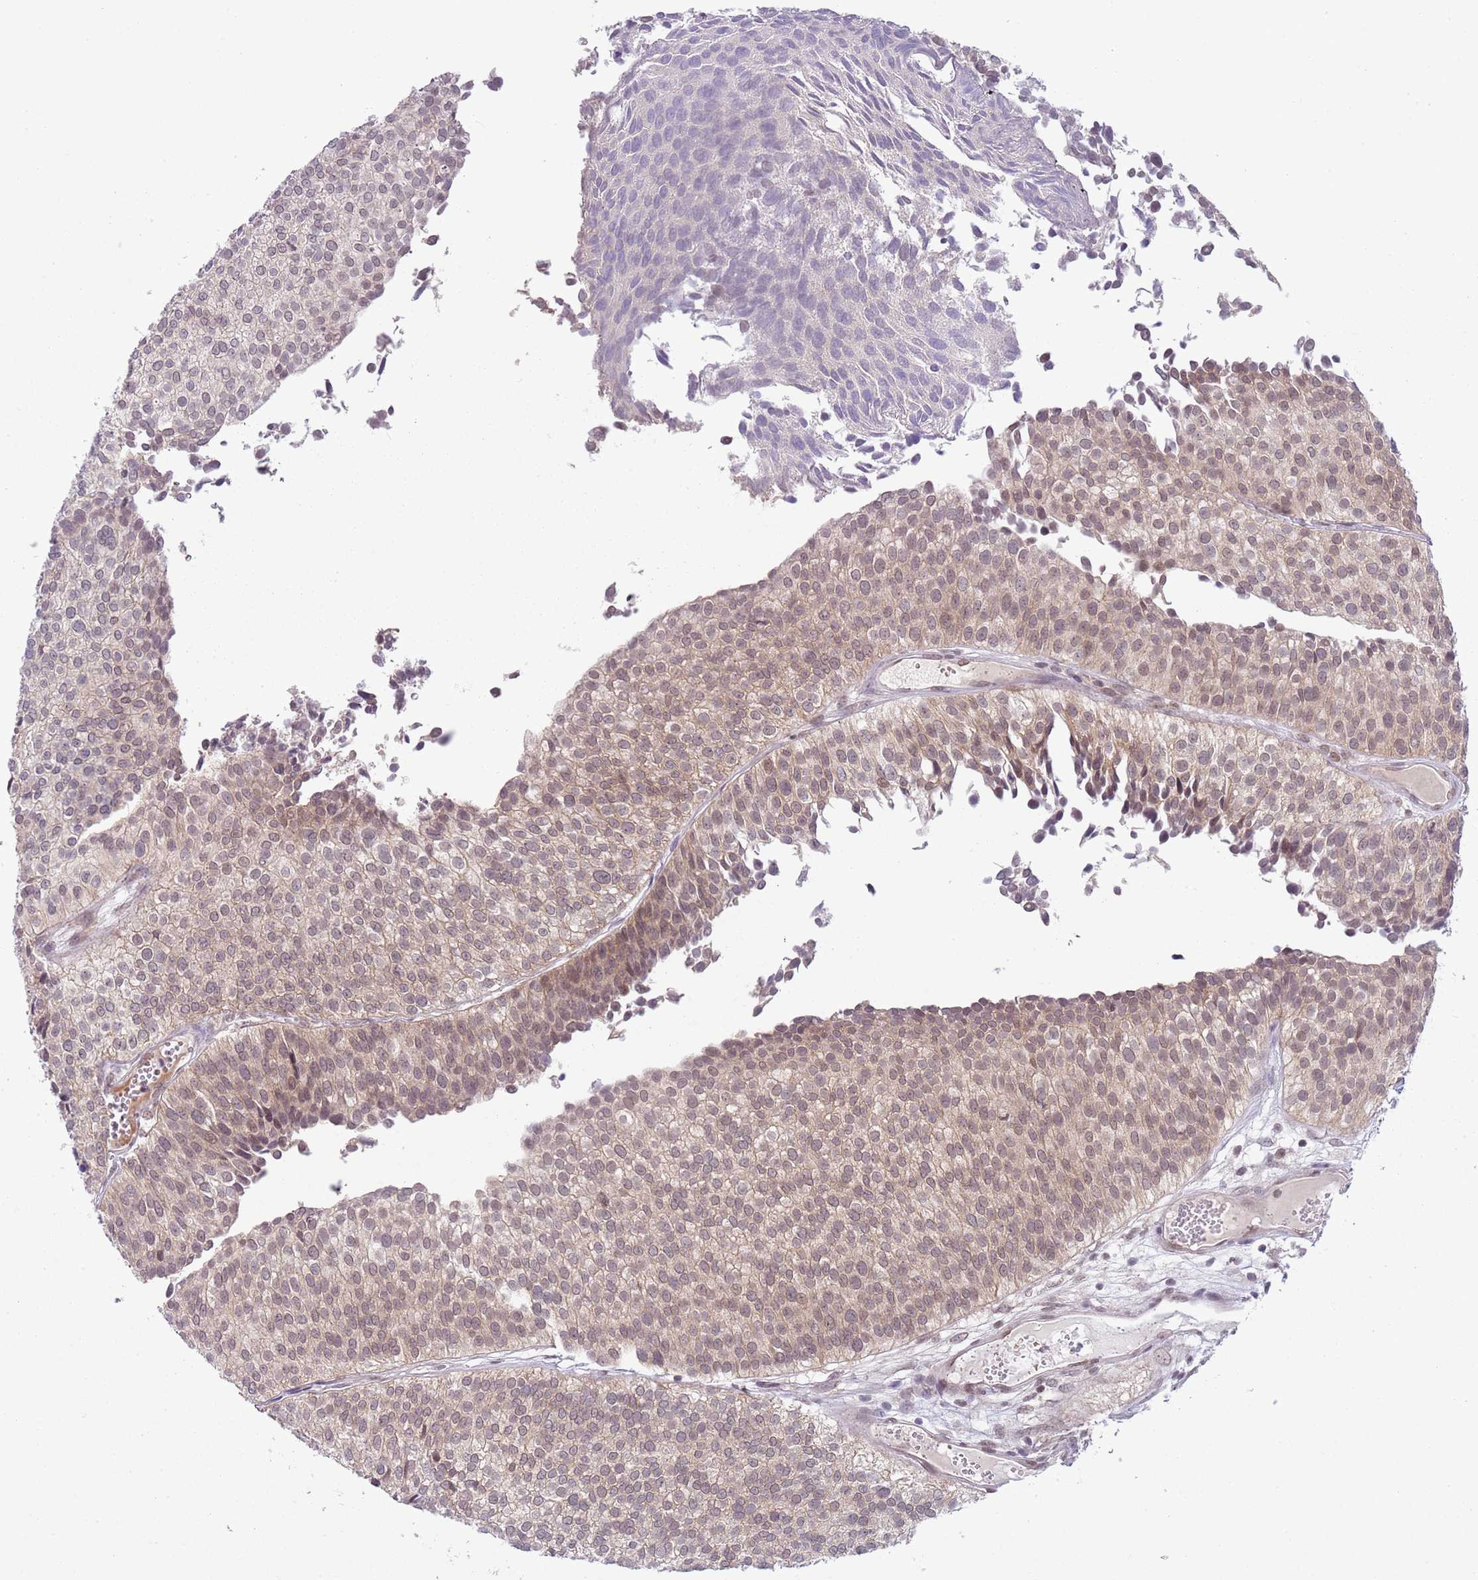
{"staining": {"intensity": "weak", "quantity": "25%-75%", "location": "nuclear"}, "tissue": "urothelial cancer", "cell_type": "Tumor cells", "image_type": "cancer", "snomed": [{"axis": "morphology", "description": "Urothelial carcinoma, Low grade"}, {"axis": "topography", "description": "Urinary bladder"}], "caption": "An immunohistochemistry (IHC) micrograph of tumor tissue is shown. Protein staining in brown shows weak nuclear positivity in urothelial carcinoma (low-grade) within tumor cells.", "gene": "TM2D1", "patient": {"sex": "male", "age": 84}}